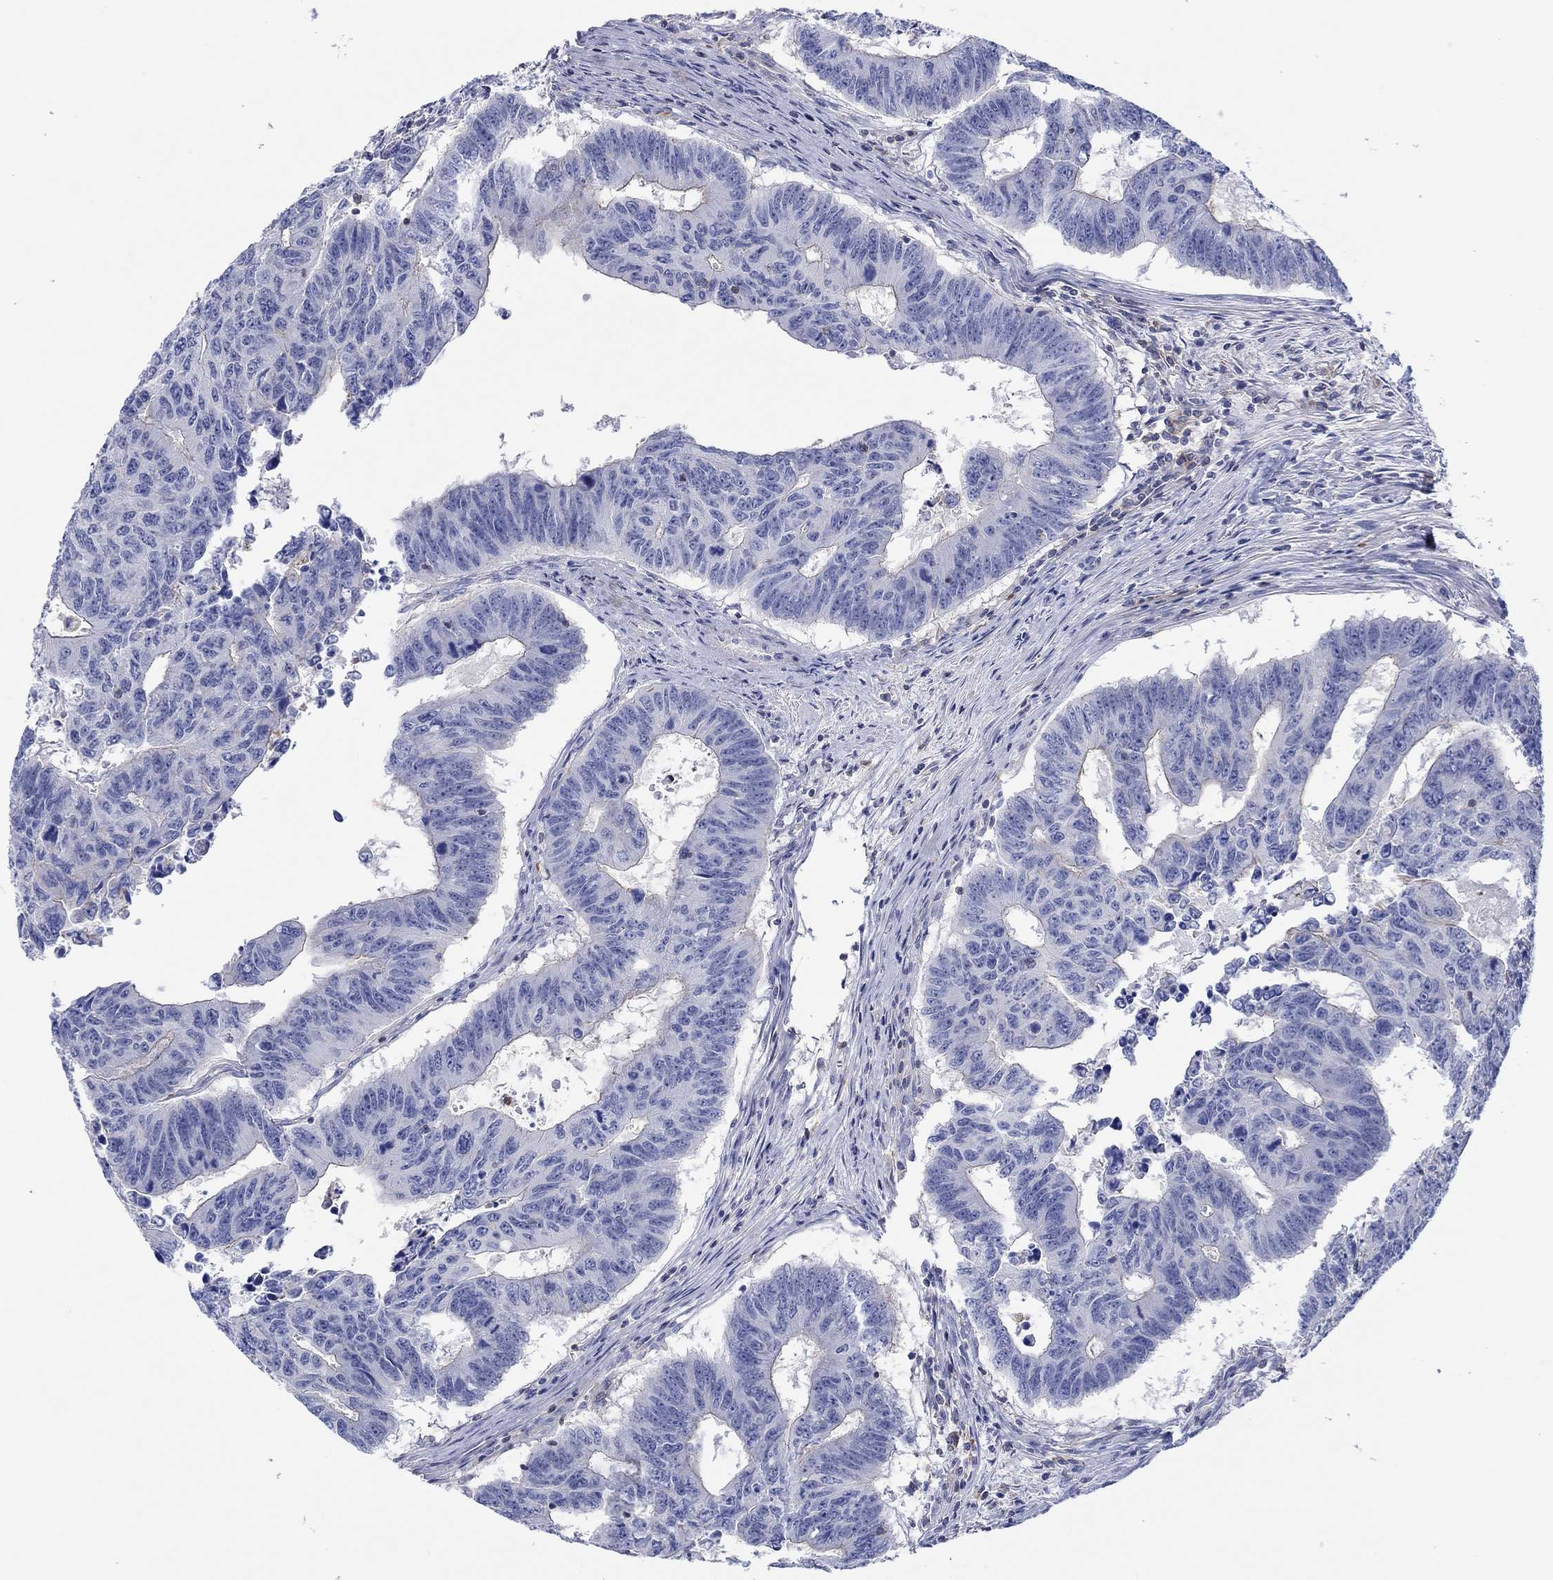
{"staining": {"intensity": "negative", "quantity": "none", "location": "none"}, "tissue": "colorectal cancer", "cell_type": "Tumor cells", "image_type": "cancer", "snomed": [{"axis": "morphology", "description": "Adenocarcinoma, NOS"}, {"axis": "topography", "description": "Appendix"}, {"axis": "topography", "description": "Colon"}, {"axis": "topography", "description": "Cecum"}, {"axis": "topography", "description": "Colon asc"}], "caption": "Photomicrograph shows no significant protein staining in tumor cells of colorectal adenocarcinoma.", "gene": "PPIL6", "patient": {"sex": "female", "age": 85}}